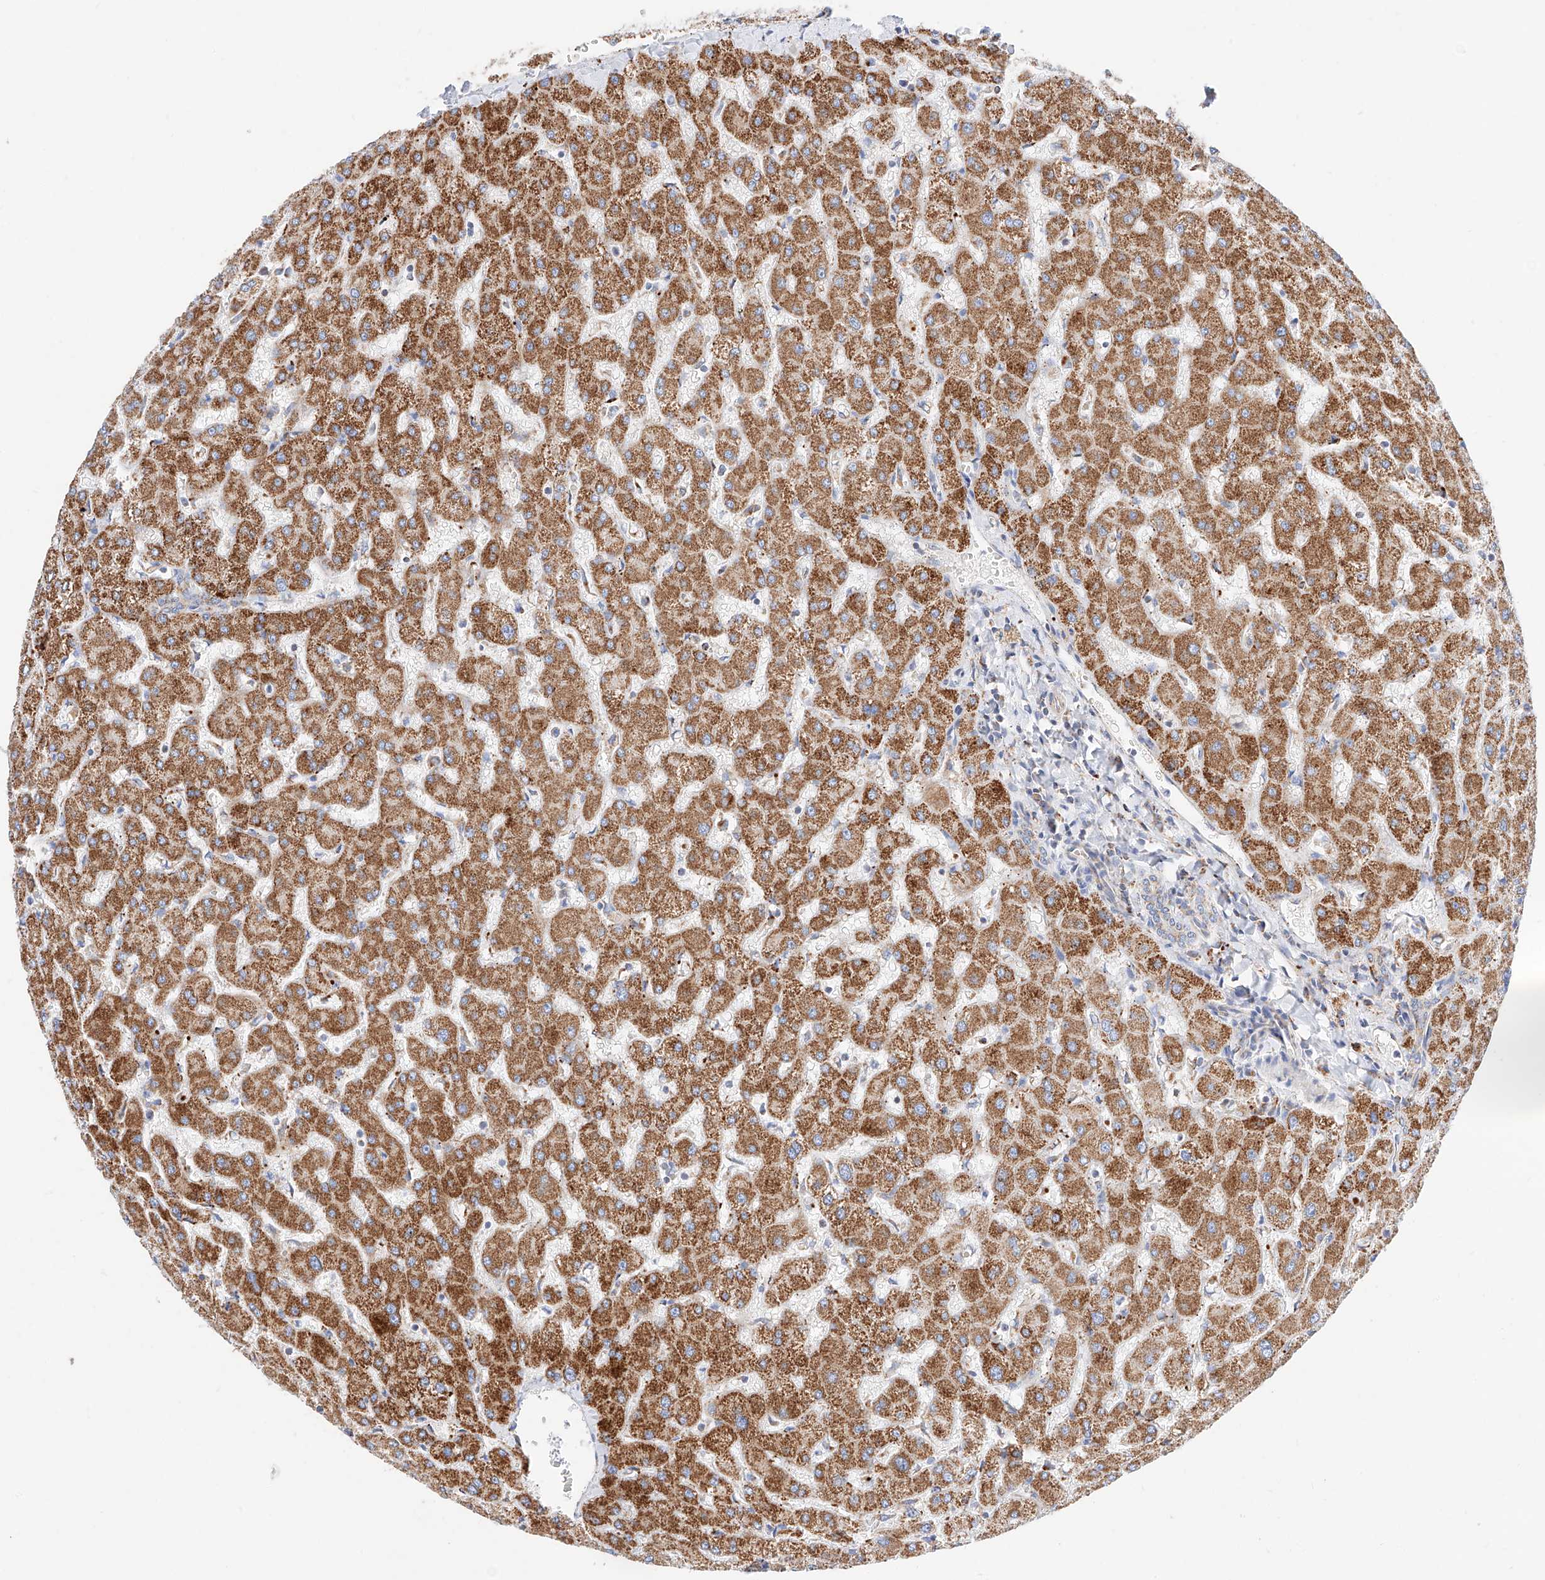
{"staining": {"intensity": "weak", "quantity": "<25%", "location": "cytoplasmic/membranous"}, "tissue": "liver", "cell_type": "Cholangiocytes", "image_type": "normal", "snomed": [{"axis": "morphology", "description": "Normal tissue, NOS"}, {"axis": "topography", "description": "Liver"}], "caption": "Protein analysis of benign liver exhibits no significant positivity in cholangiocytes.", "gene": "C6orf62", "patient": {"sex": "female", "age": 63}}